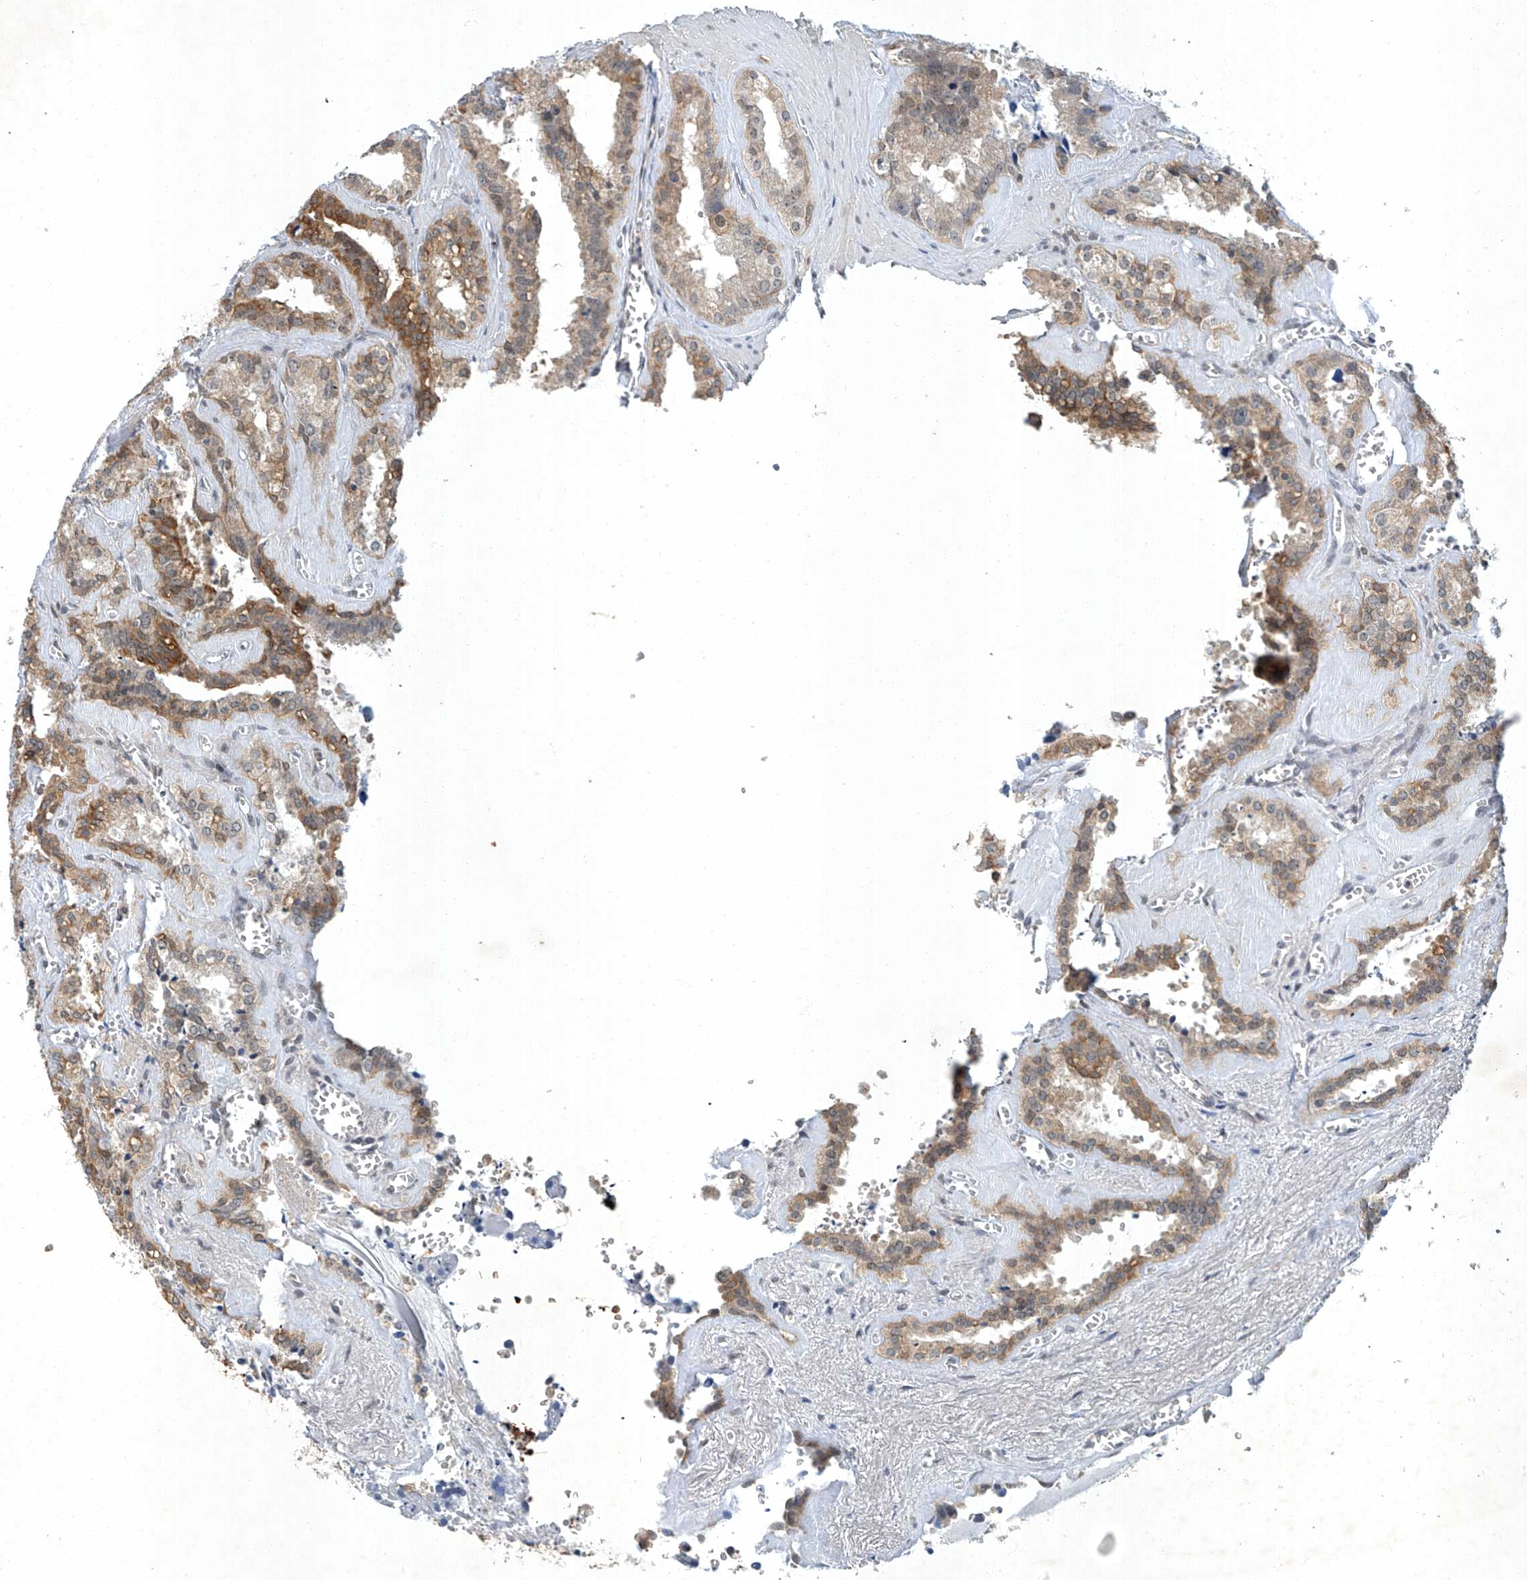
{"staining": {"intensity": "moderate", "quantity": ">75%", "location": "cytoplasmic/membranous"}, "tissue": "seminal vesicle", "cell_type": "Glandular cells", "image_type": "normal", "snomed": [{"axis": "morphology", "description": "Normal tissue, NOS"}, {"axis": "topography", "description": "Prostate"}, {"axis": "topography", "description": "Seminal veicle"}], "caption": "A photomicrograph showing moderate cytoplasmic/membranous expression in approximately >75% of glandular cells in normal seminal vesicle, as visualized by brown immunohistochemical staining.", "gene": "TAF8", "patient": {"sex": "male", "age": 59}}